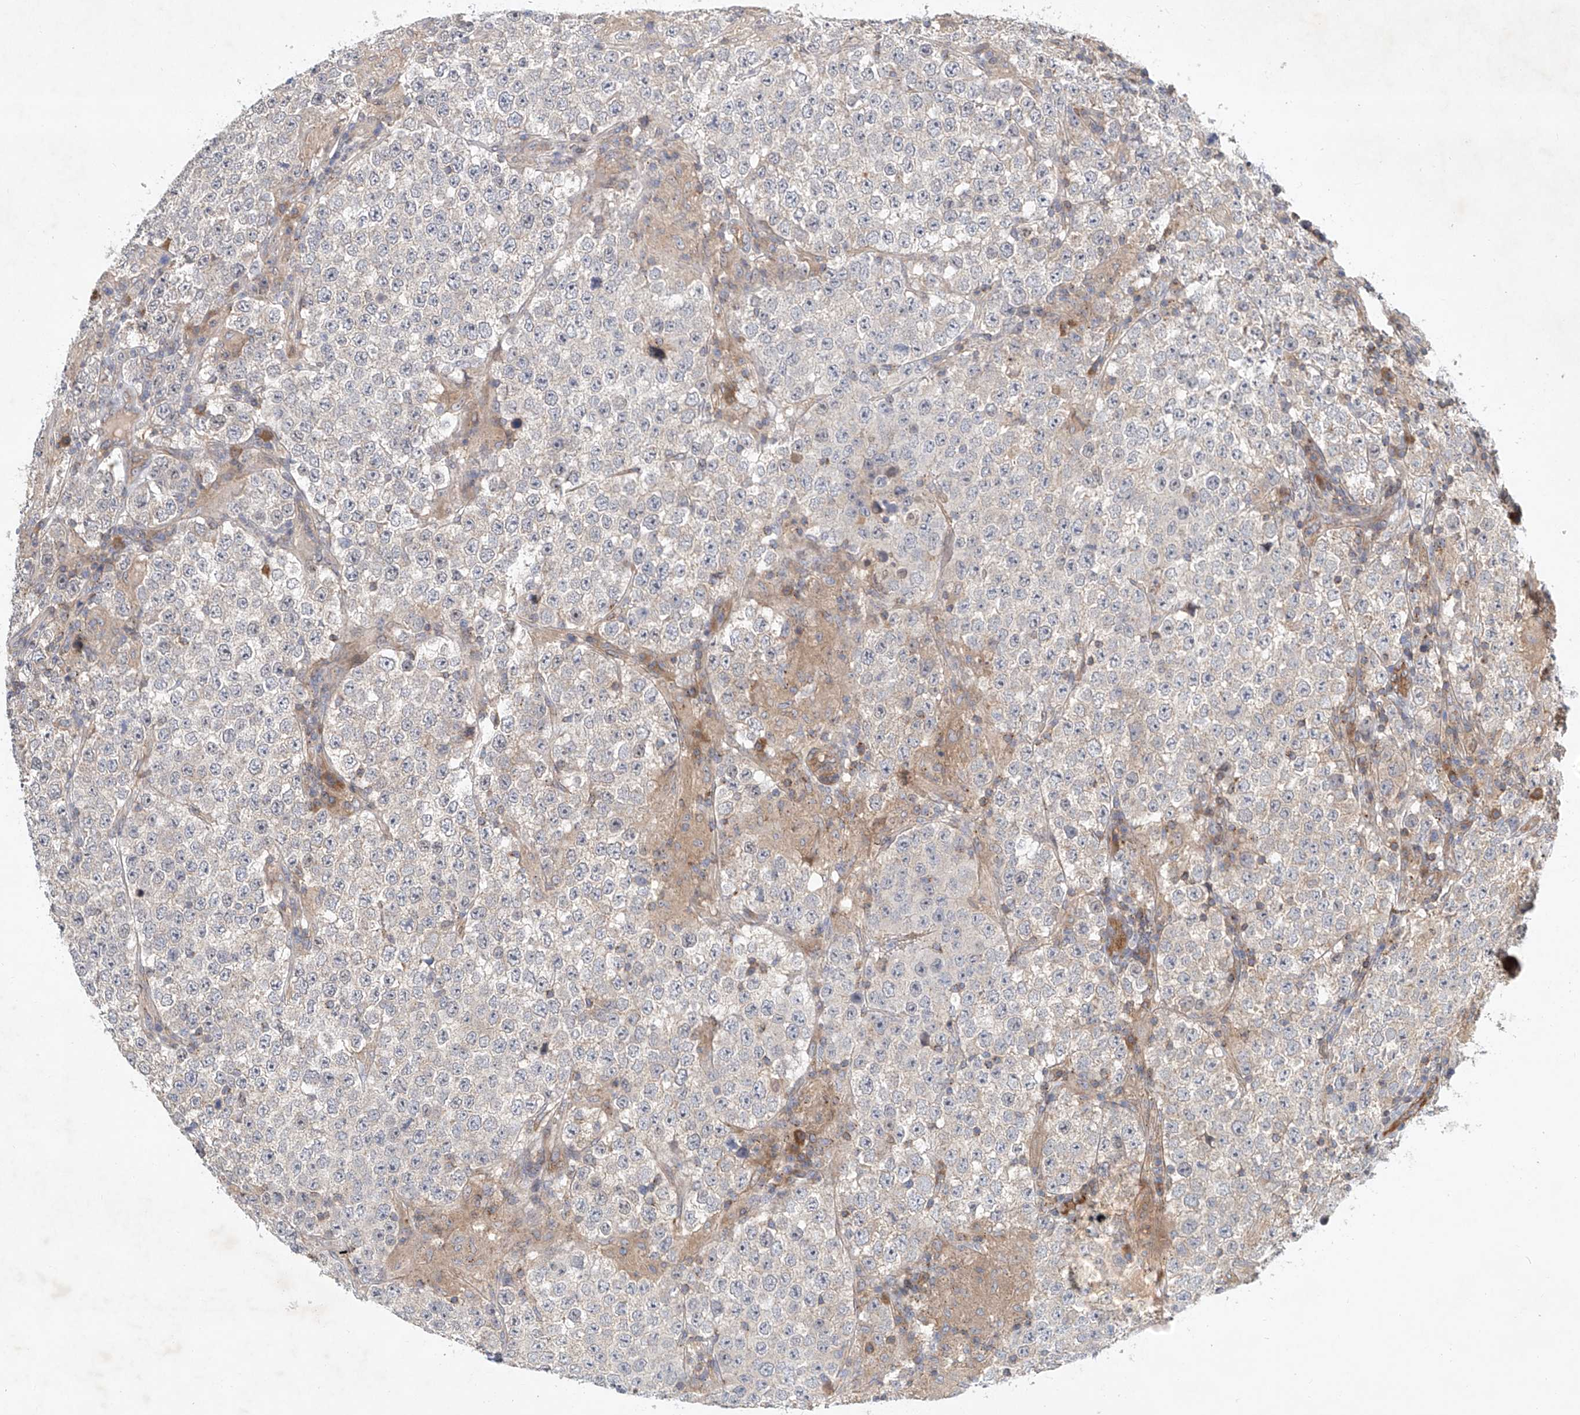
{"staining": {"intensity": "negative", "quantity": "none", "location": "none"}, "tissue": "testis cancer", "cell_type": "Tumor cells", "image_type": "cancer", "snomed": [{"axis": "morphology", "description": "Normal tissue, NOS"}, {"axis": "morphology", "description": "Urothelial carcinoma, High grade"}, {"axis": "morphology", "description": "Seminoma, NOS"}, {"axis": "morphology", "description": "Carcinoma, Embryonal, NOS"}, {"axis": "topography", "description": "Urinary bladder"}, {"axis": "topography", "description": "Testis"}], "caption": "DAB (3,3'-diaminobenzidine) immunohistochemical staining of testis cancer exhibits no significant positivity in tumor cells.", "gene": "CARMIL1", "patient": {"sex": "male", "age": 41}}